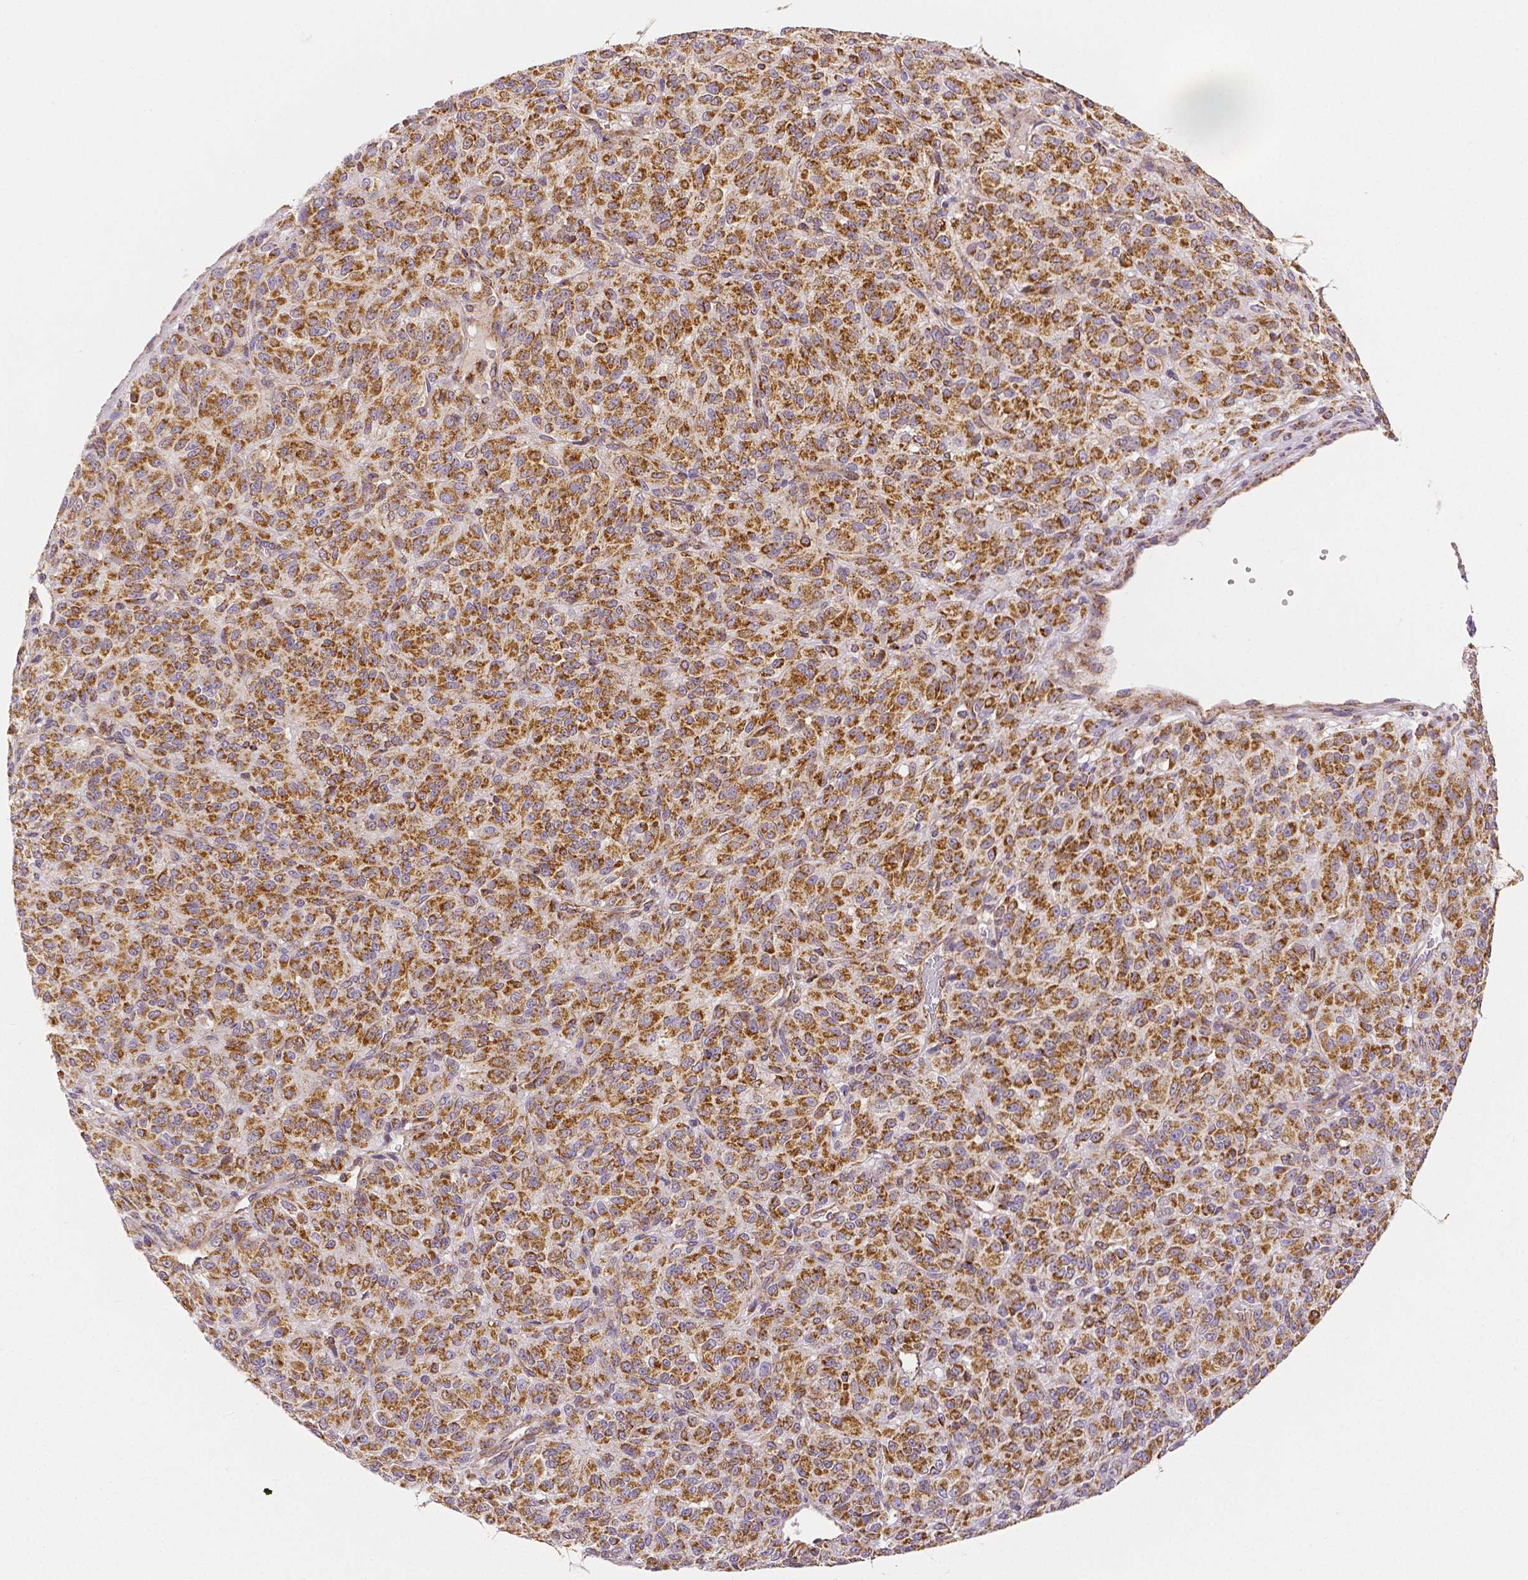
{"staining": {"intensity": "strong", "quantity": ">75%", "location": "cytoplasmic/membranous"}, "tissue": "melanoma", "cell_type": "Tumor cells", "image_type": "cancer", "snomed": [{"axis": "morphology", "description": "Malignant melanoma, Metastatic site"}, {"axis": "topography", "description": "Brain"}], "caption": "IHC micrograph of melanoma stained for a protein (brown), which exhibits high levels of strong cytoplasmic/membranous positivity in about >75% of tumor cells.", "gene": "RHOT1", "patient": {"sex": "female", "age": 56}}